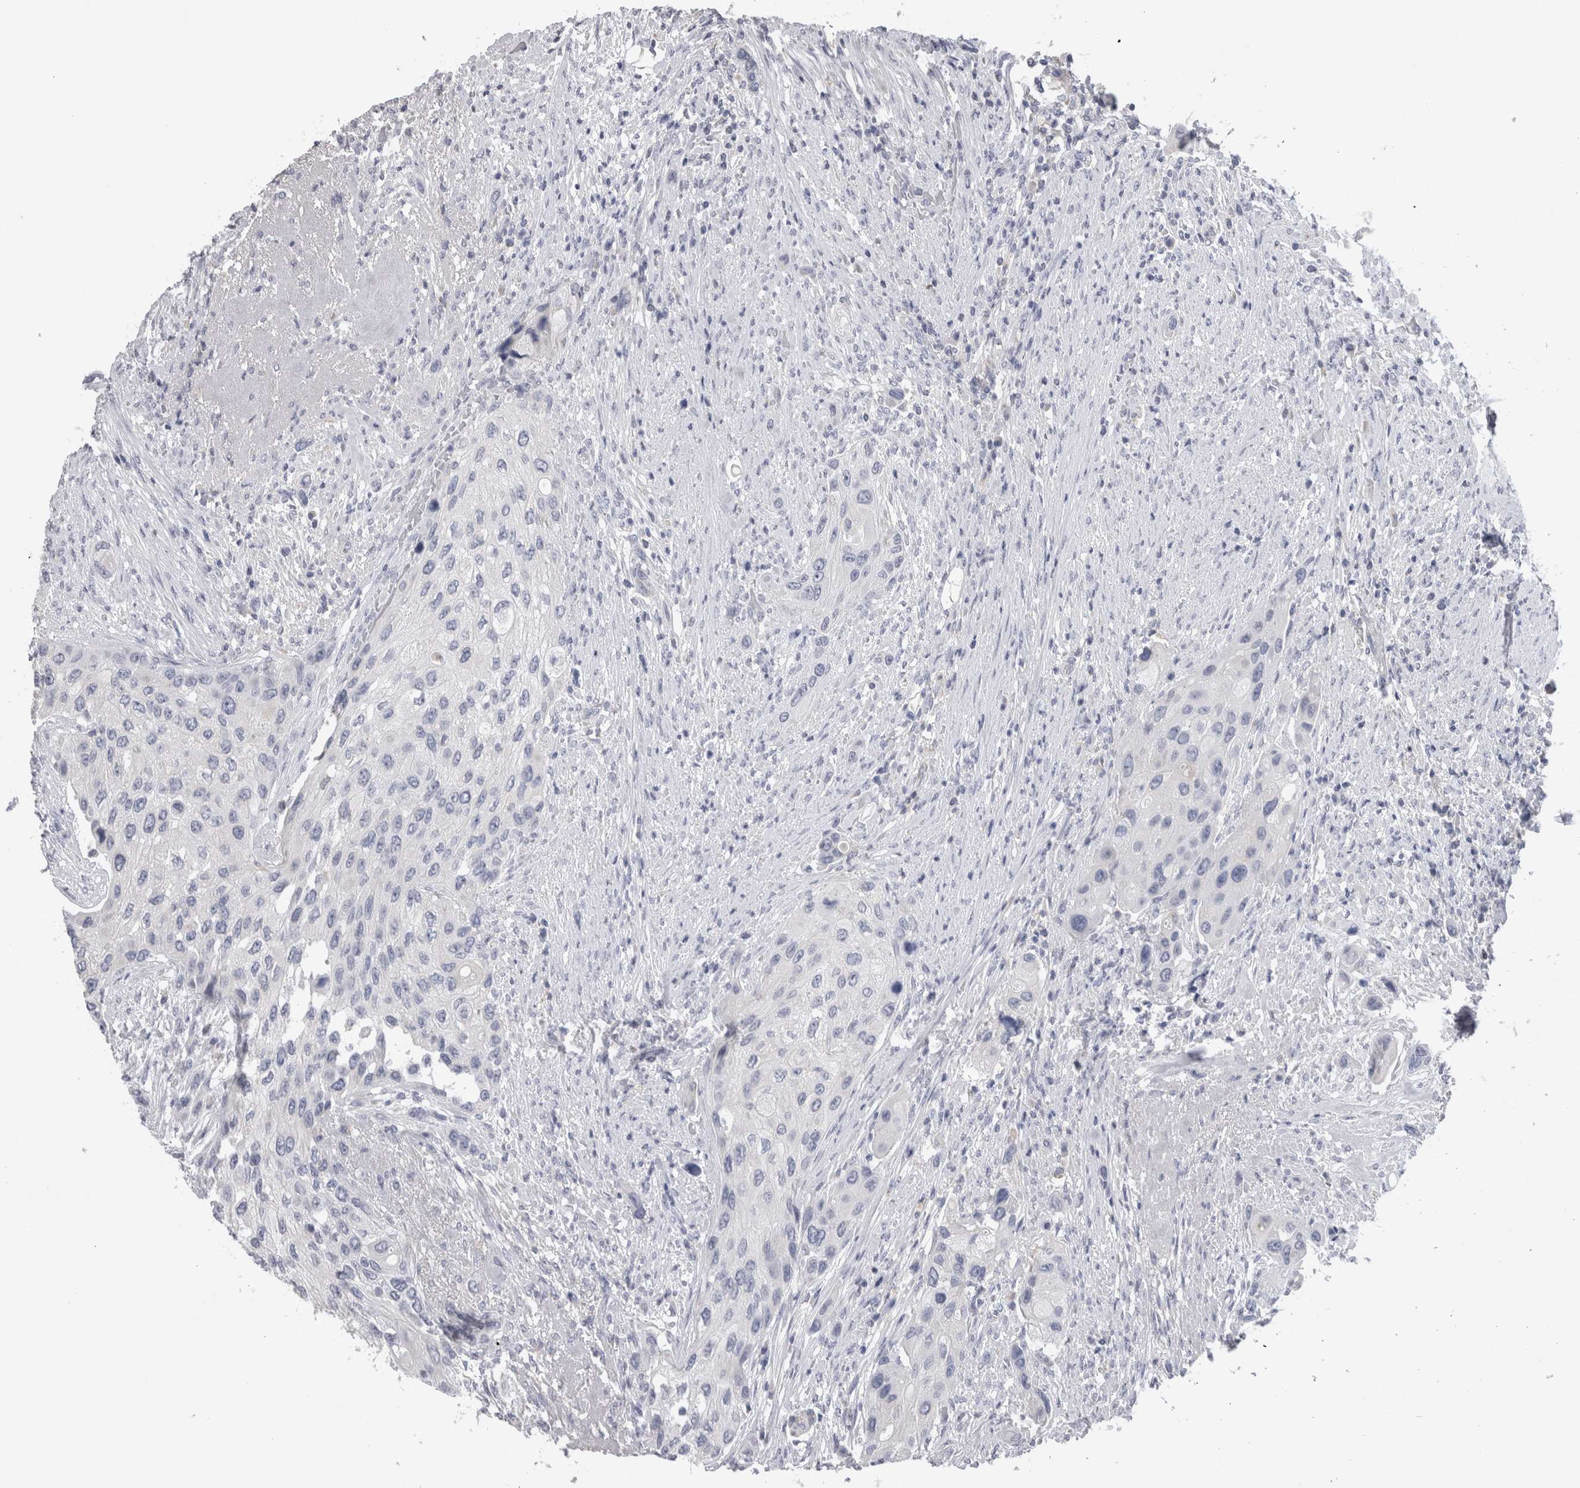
{"staining": {"intensity": "negative", "quantity": "none", "location": "none"}, "tissue": "urothelial cancer", "cell_type": "Tumor cells", "image_type": "cancer", "snomed": [{"axis": "morphology", "description": "Urothelial carcinoma, High grade"}, {"axis": "topography", "description": "Urinary bladder"}], "caption": "High magnification brightfield microscopy of high-grade urothelial carcinoma stained with DAB (brown) and counterstained with hematoxylin (blue): tumor cells show no significant staining. Nuclei are stained in blue.", "gene": "DHRS4", "patient": {"sex": "female", "age": 56}}